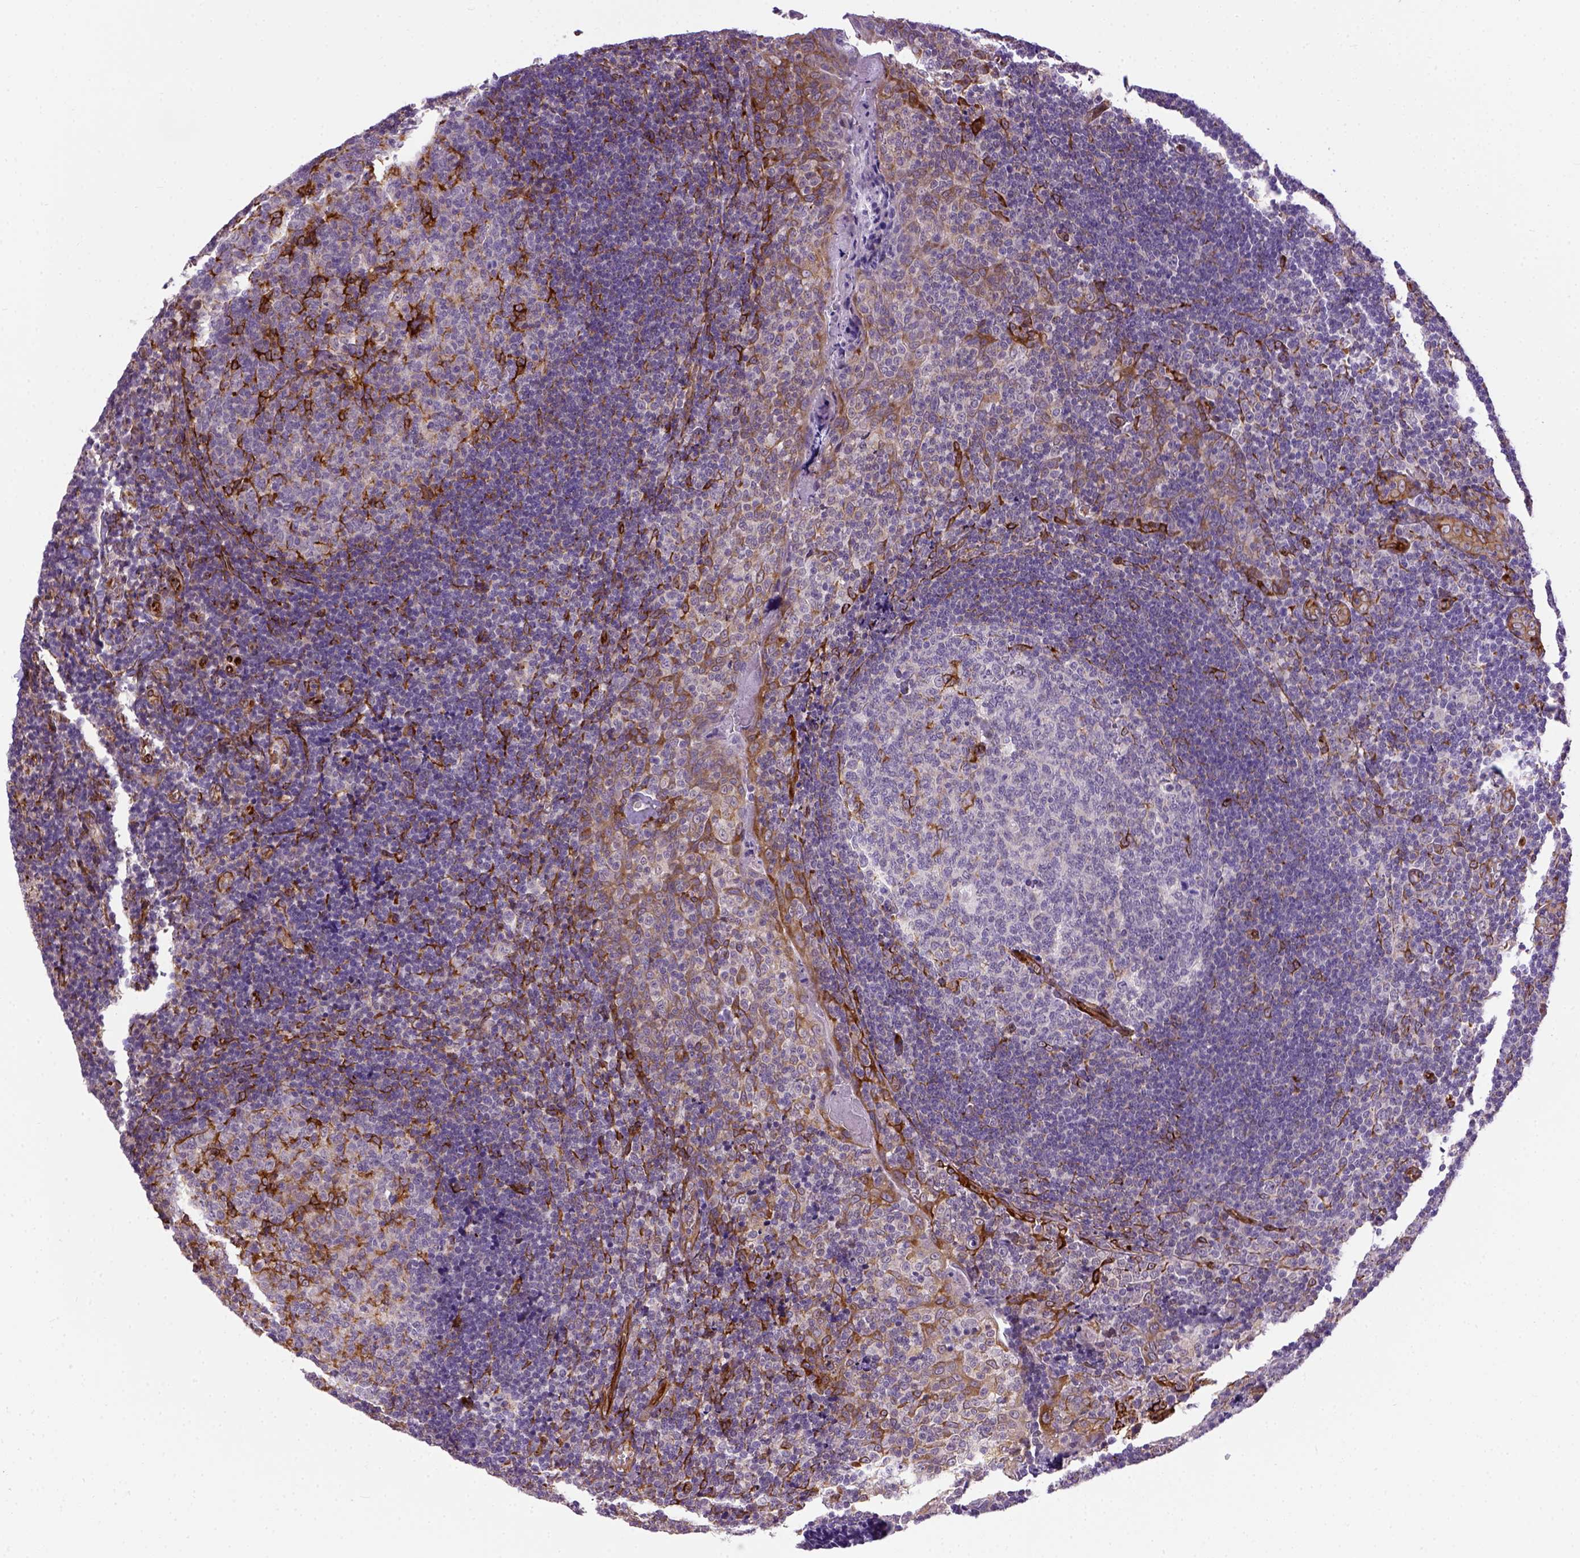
{"staining": {"intensity": "strong", "quantity": "<25%", "location": "cytoplasmic/membranous"}, "tissue": "tonsil", "cell_type": "Germinal center cells", "image_type": "normal", "snomed": [{"axis": "morphology", "description": "Normal tissue, NOS"}, {"axis": "morphology", "description": "Inflammation, NOS"}, {"axis": "topography", "description": "Tonsil"}], "caption": "High-magnification brightfield microscopy of unremarkable tonsil stained with DAB (brown) and counterstained with hematoxylin (blue). germinal center cells exhibit strong cytoplasmic/membranous staining is seen in about<25% of cells.", "gene": "KAZN", "patient": {"sex": "female", "age": 31}}